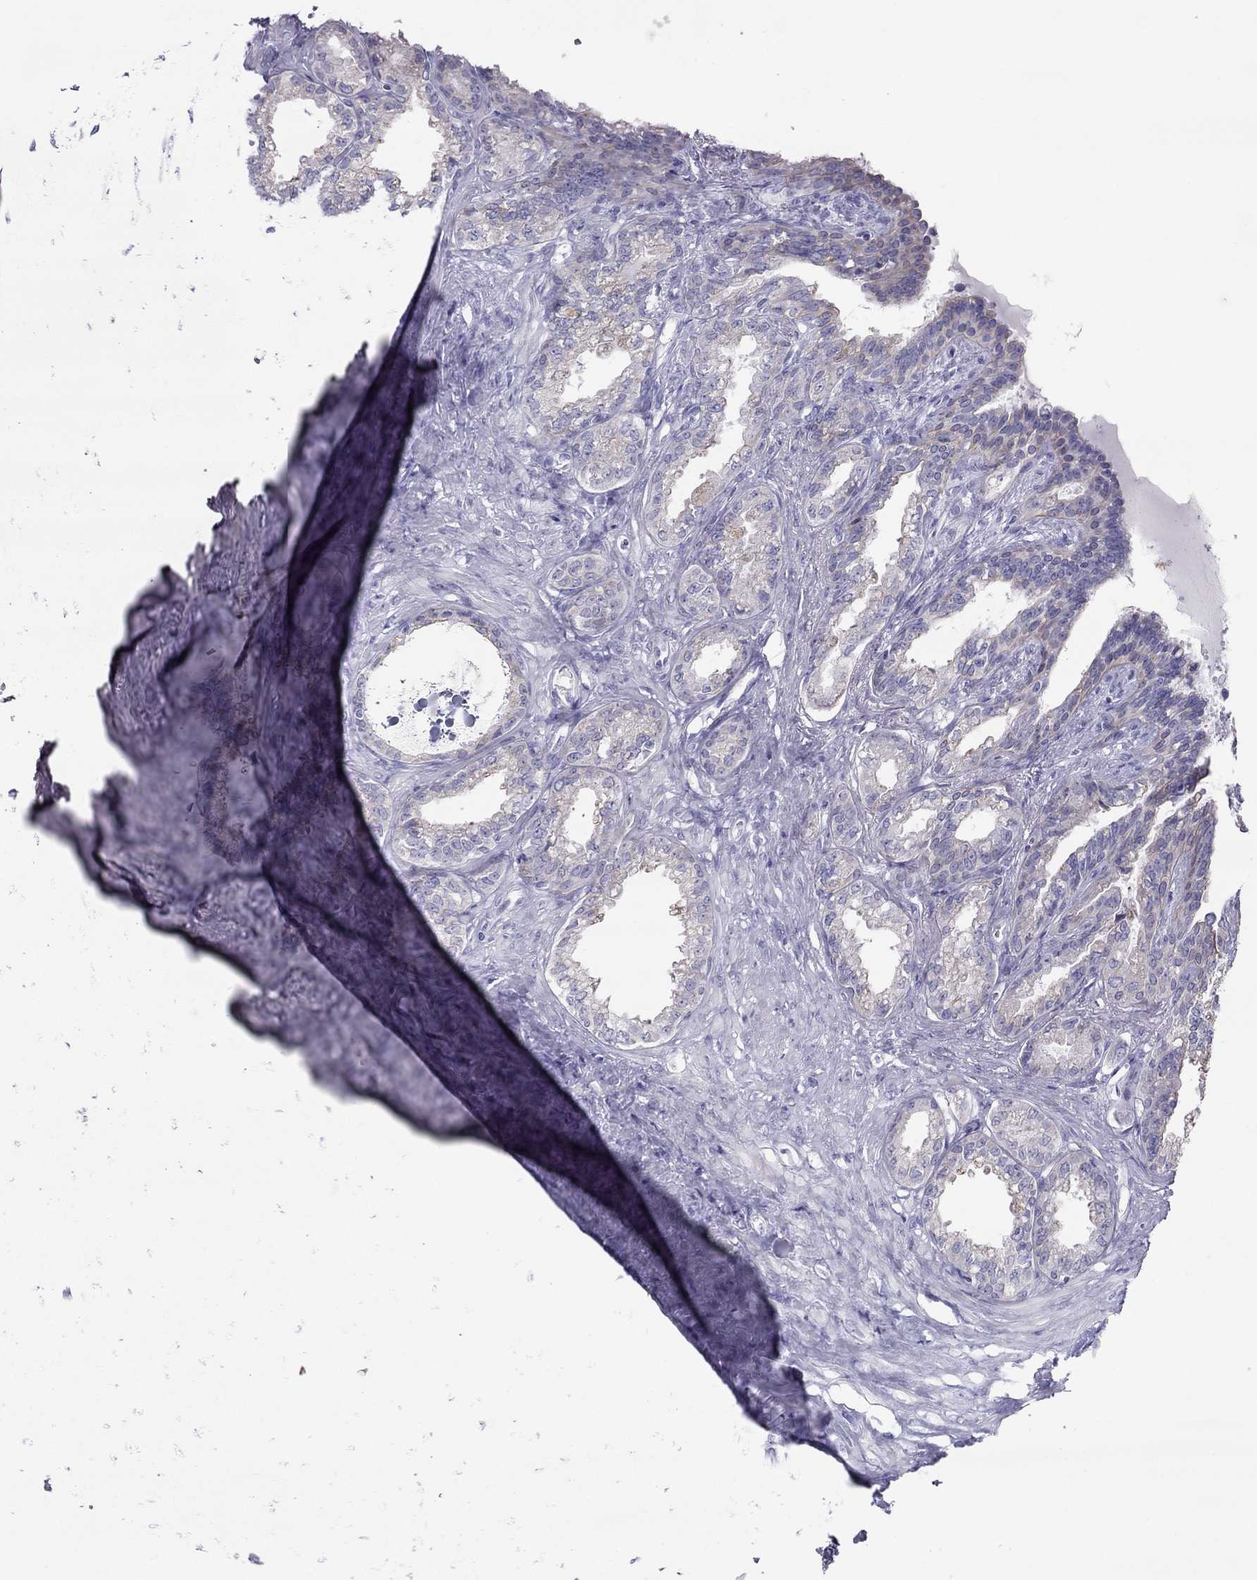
{"staining": {"intensity": "negative", "quantity": "none", "location": "none"}, "tissue": "seminal vesicle", "cell_type": "Glandular cells", "image_type": "normal", "snomed": [{"axis": "morphology", "description": "Normal tissue, NOS"}, {"axis": "morphology", "description": "Urothelial carcinoma, NOS"}, {"axis": "topography", "description": "Urinary bladder"}, {"axis": "topography", "description": "Seminal veicle"}], "caption": "Glandular cells are negative for protein expression in unremarkable human seminal vesicle.", "gene": "MAEL", "patient": {"sex": "male", "age": 76}}